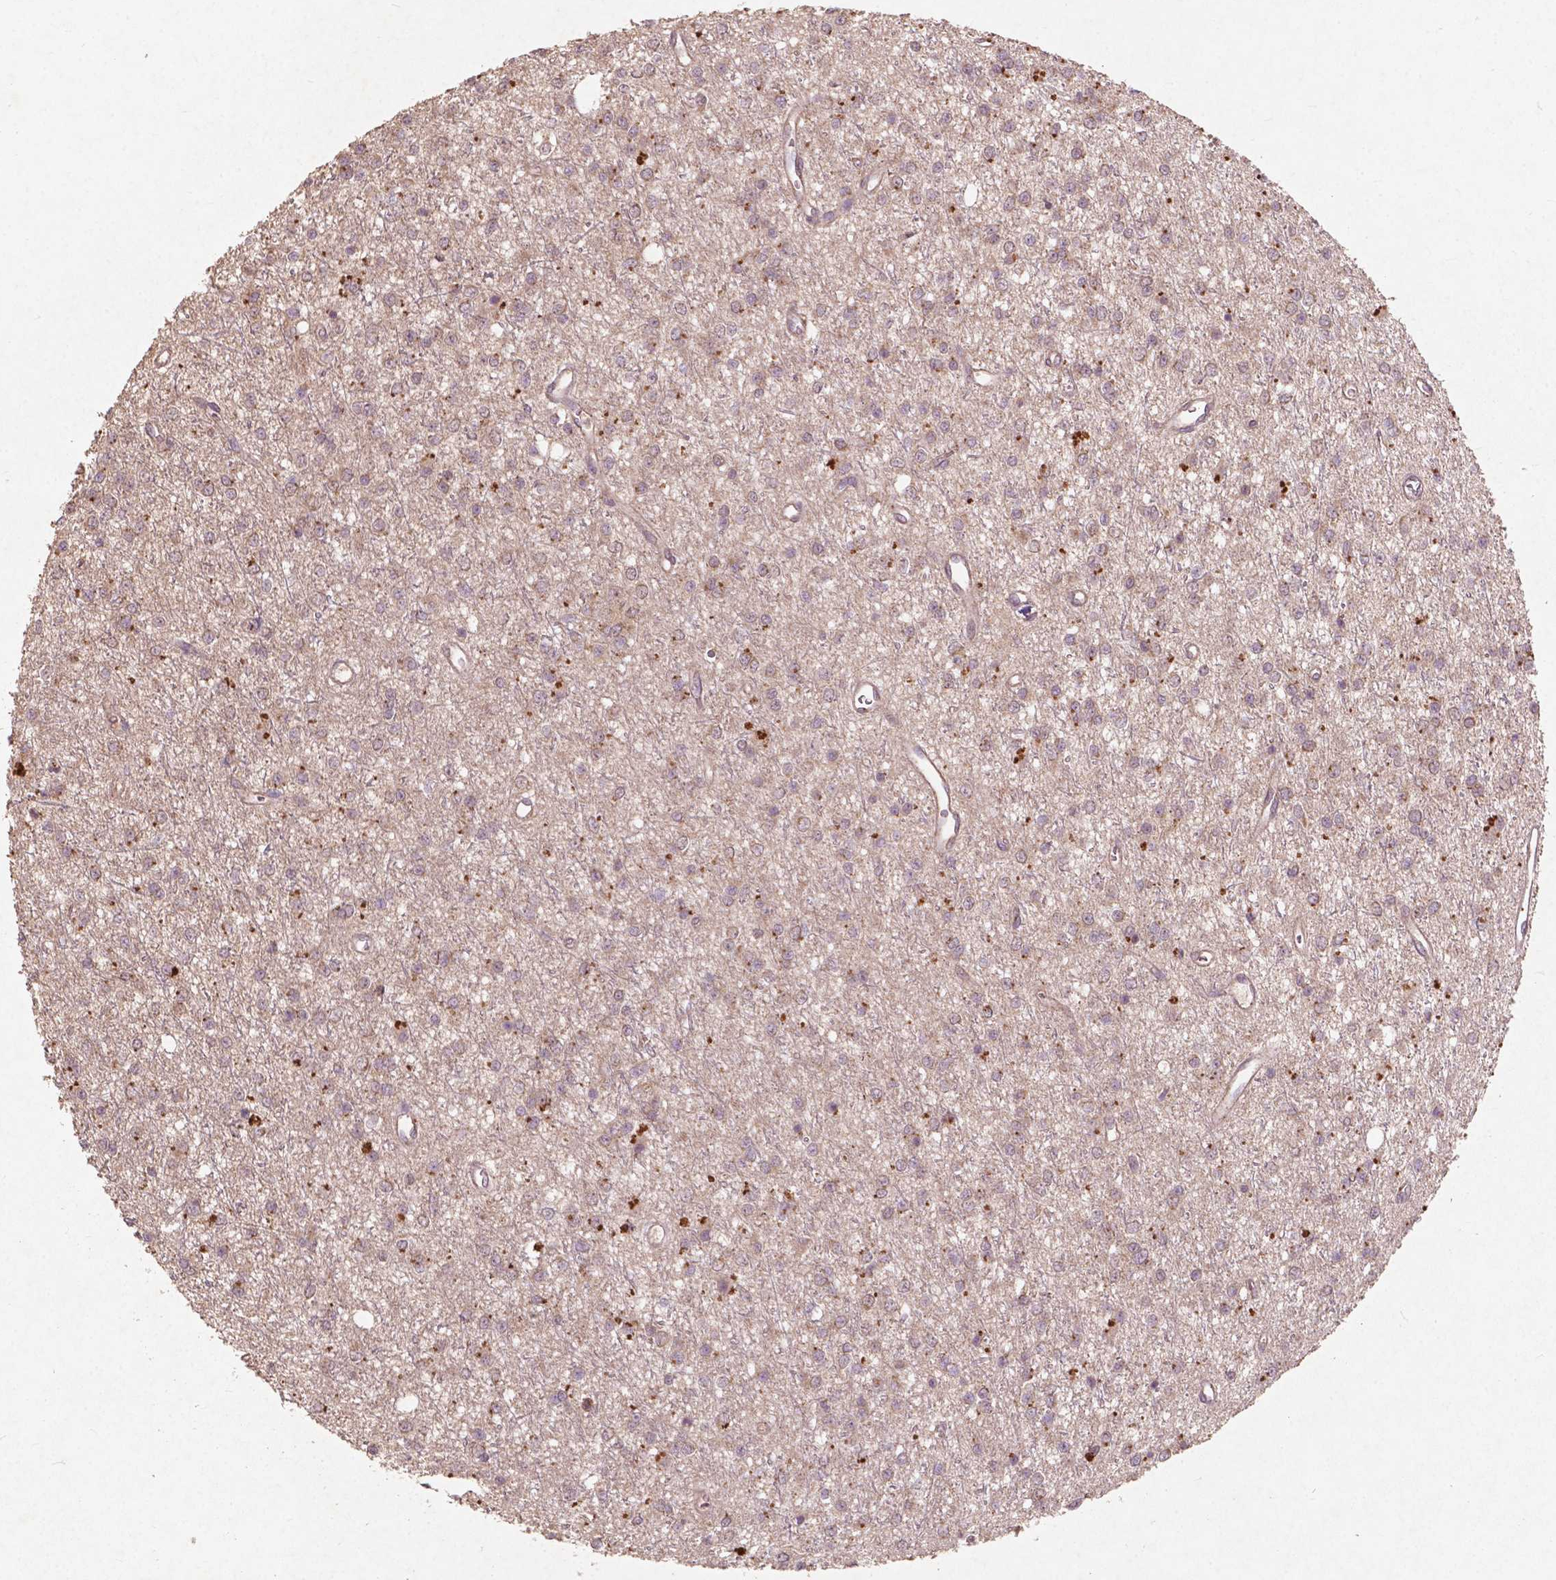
{"staining": {"intensity": "weak", "quantity": ">75%", "location": "cytoplasmic/membranous"}, "tissue": "glioma", "cell_type": "Tumor cells", "image_type": "cancer", "snomed": [{"axis": "morphology", "description": "Glioma, malignant, Low grade"}, {"axis": "topography", "description": "Brain"}], "caption": "Tumor cells exhibit weak cytoplasmic/membranous positivity in about >75% of cells in low-grade glioma (malignant). (Stains: DAB (3,3'-diaminobenzidine) in brown, nuclei in blue, Microscopy: brightfield microscopy at high magnification).", "gene": "ST6GALNAC5", "patient": {"sex": "female", "age": 45}}